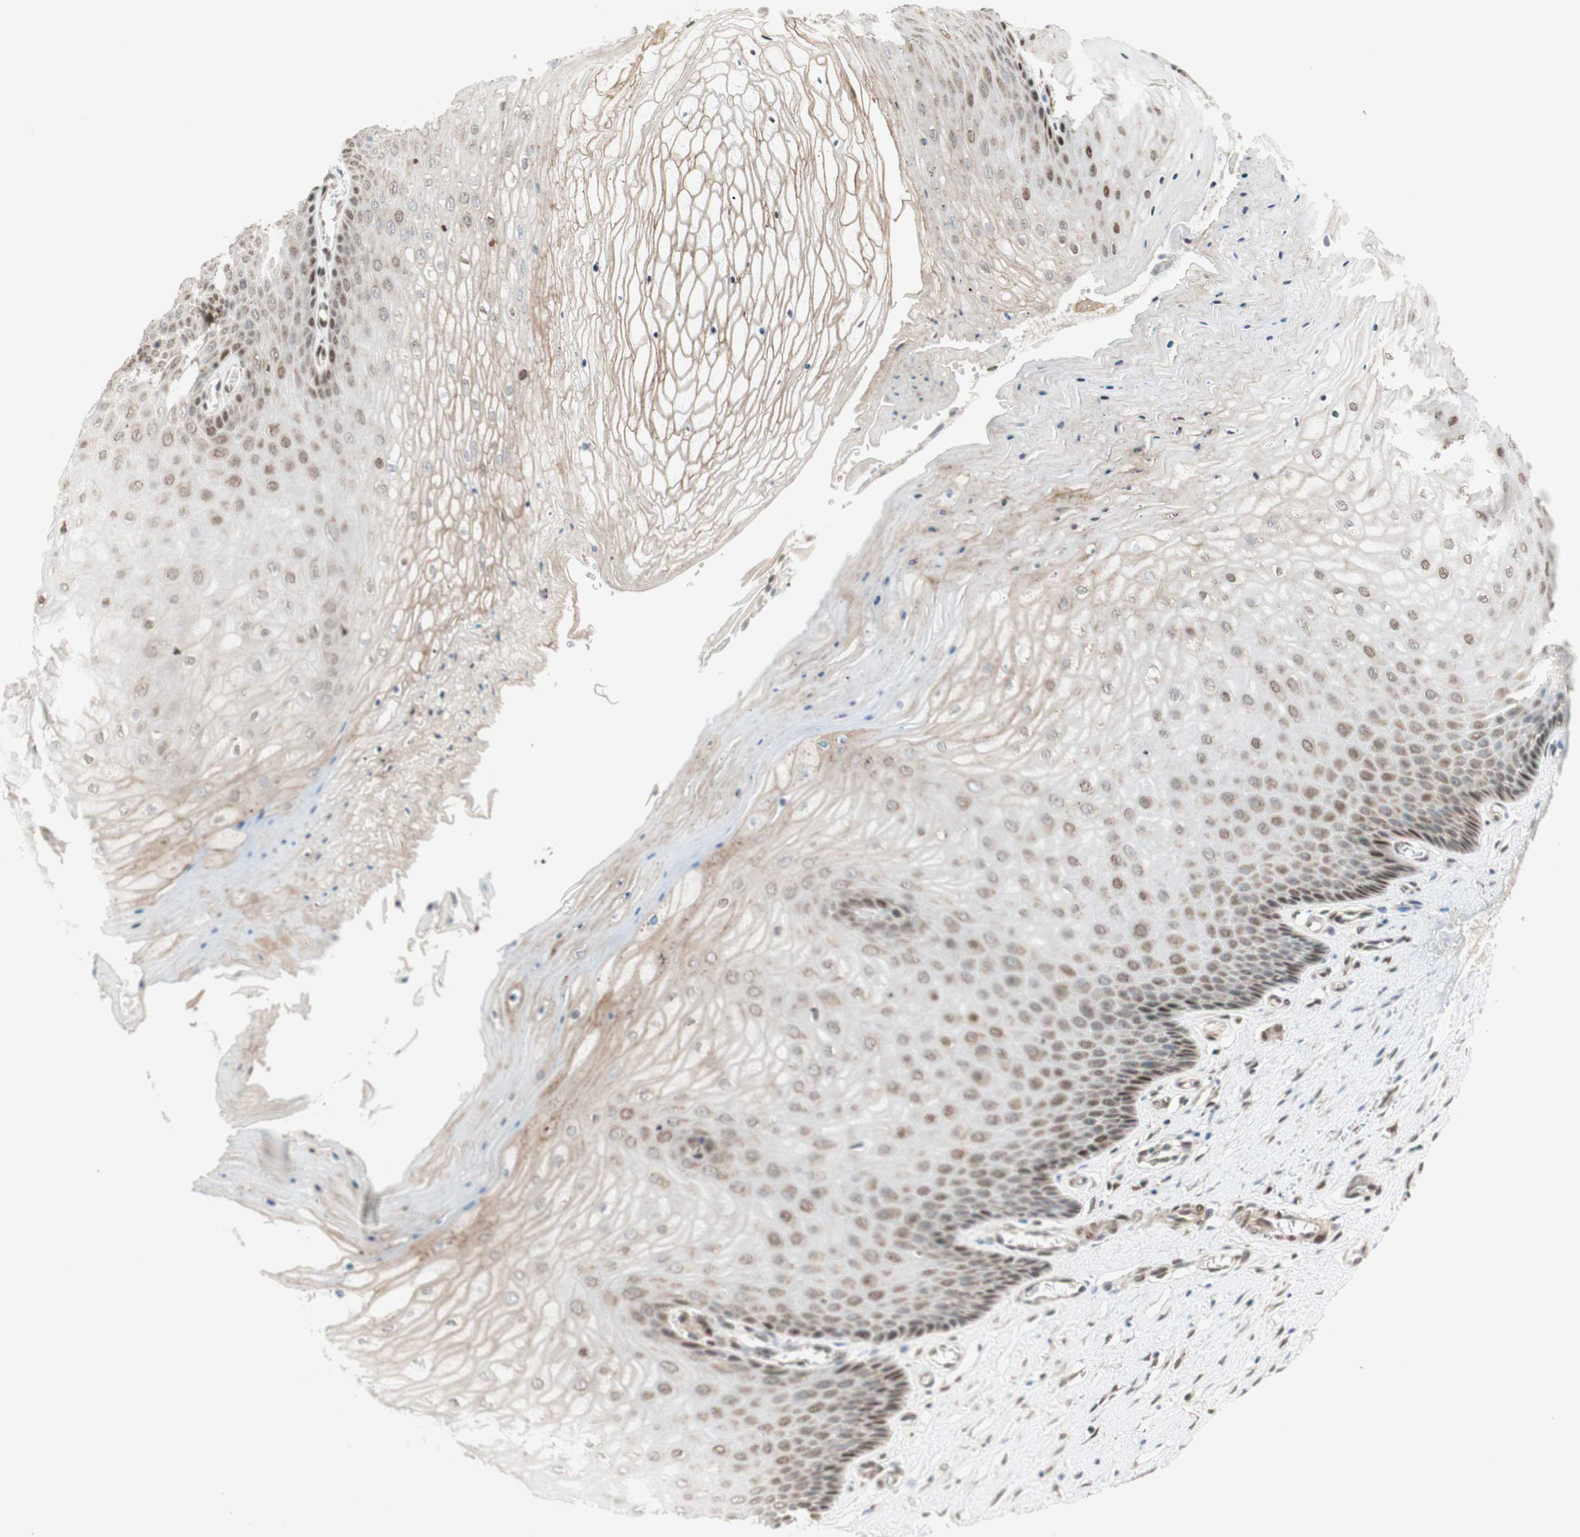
{"staining": {"intensity": "weak", "quantity": "25%-75%", "location": "cytoplasmic/membranous"}, "tissue": "cervix", "cell_type": "Glandular cells", "image_type": "normal", "snomed": [{"axis": "morphology", "description": "Normal tissue, NOS"}, {"axis": "topography", "description": "Cervix"}], "caption": "High-power microscopy captured an IHC histopathology image of normal cervix, revealing weak cytoplasmic/membranous expression in about 25%-75% of glandular cells. The staining was performed using DAB, with brown indicating positive protein expression. Nuclei are stained blue with hematoxylin.", "gene": "DNMT3A", "patient": {"sex": "female", "age": 55}}